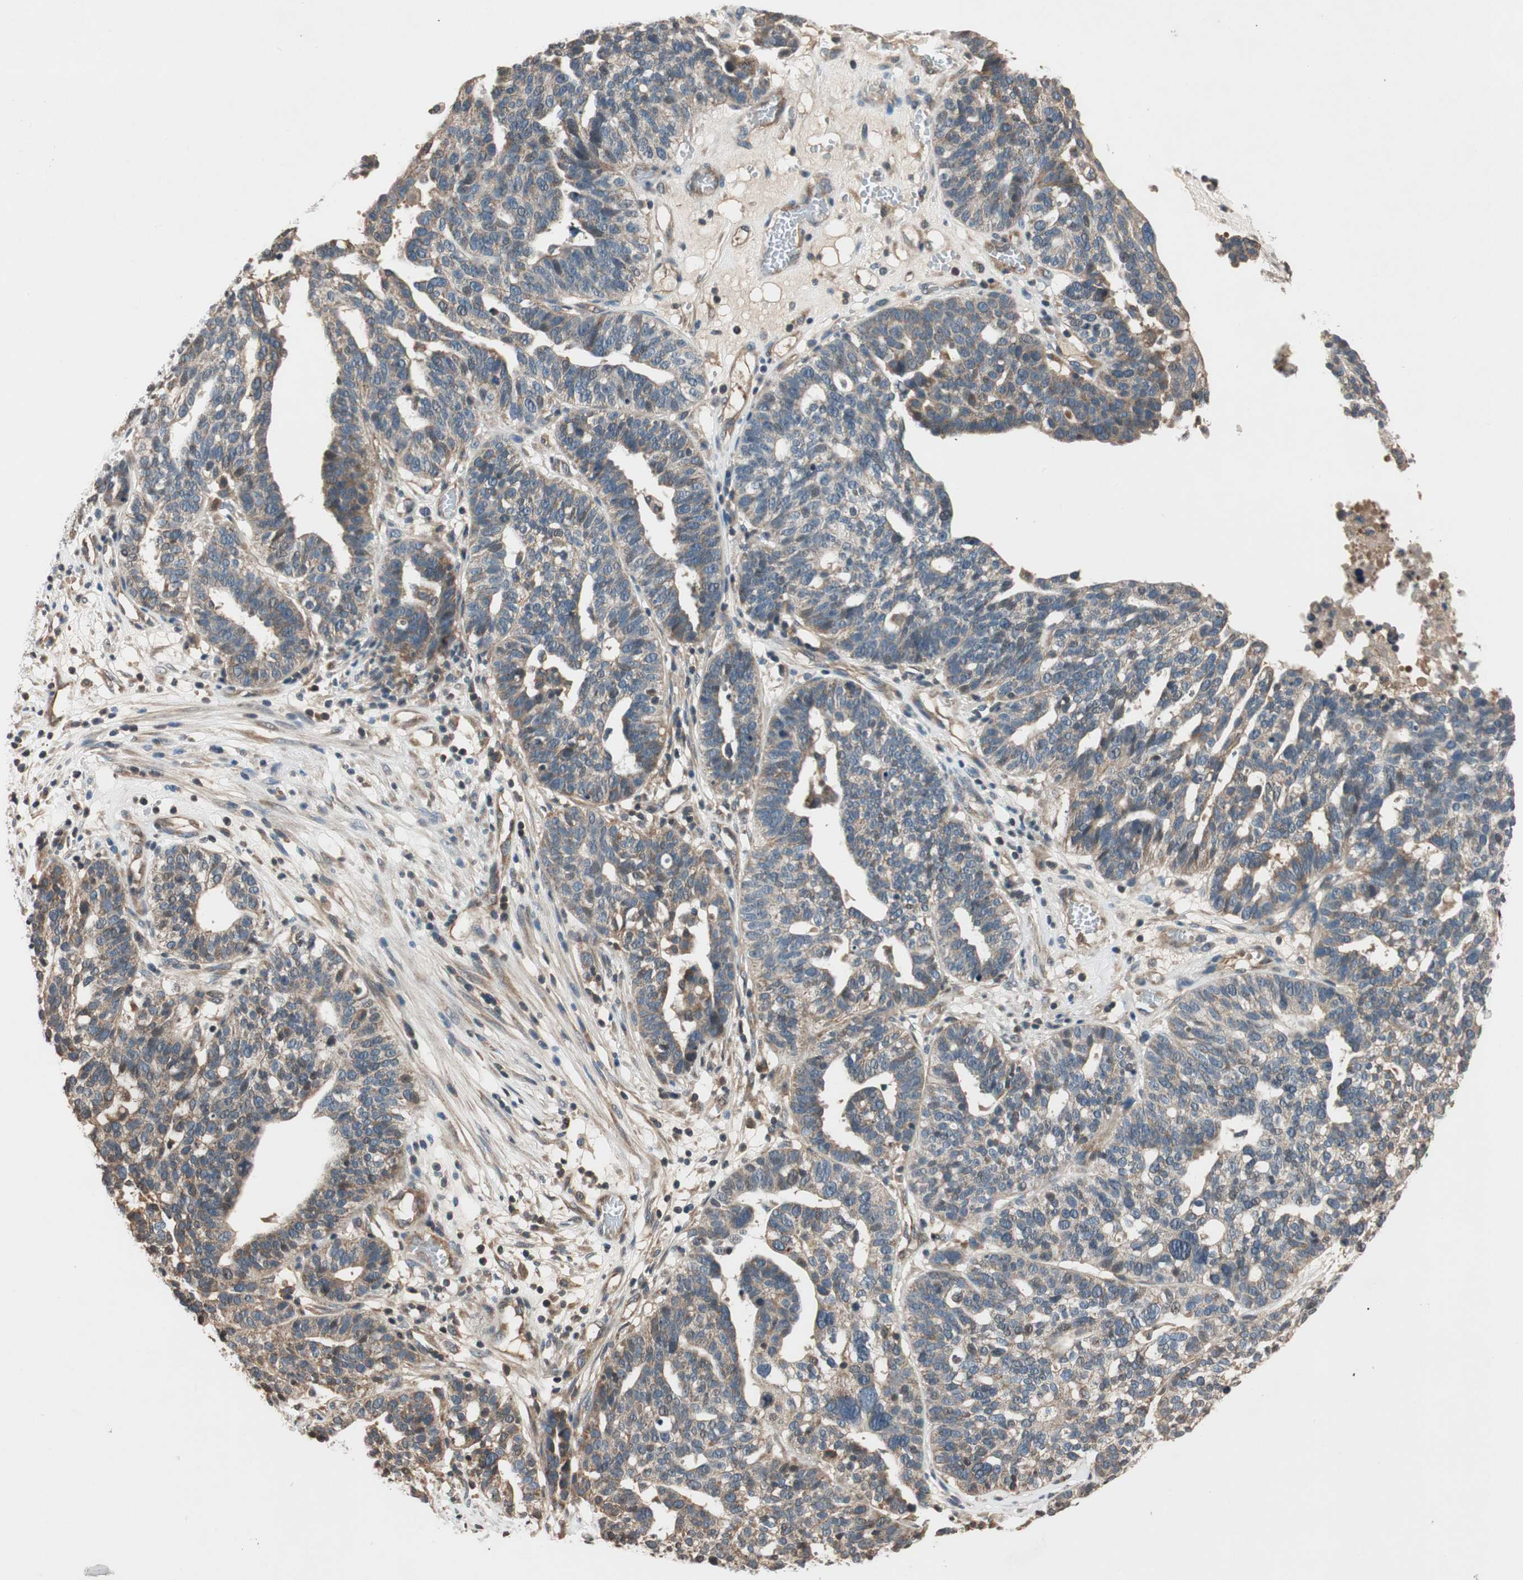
{"staining": {"intensity": "weak", "quantity": "25%-75%", "location": "cytoplasmic/membranous"}, "tissue": "ovarian cancer", "cell_type": "Tumor cells", "image_type": "cancer", "snomed": [{"axis": "morphology", "description": "Cystadenocarcinoma, serous, NOS"}, {"axis": "topography", "description": "Ovary"}], "caption": "A micrograph of ovarian serous cystadenocarcinoma stained for a protein reveals weak cytoplasmic/membranous brown staining in tumor cells.", "gene": "GCLM", "patient": {"sex": "female", "age": 59}}